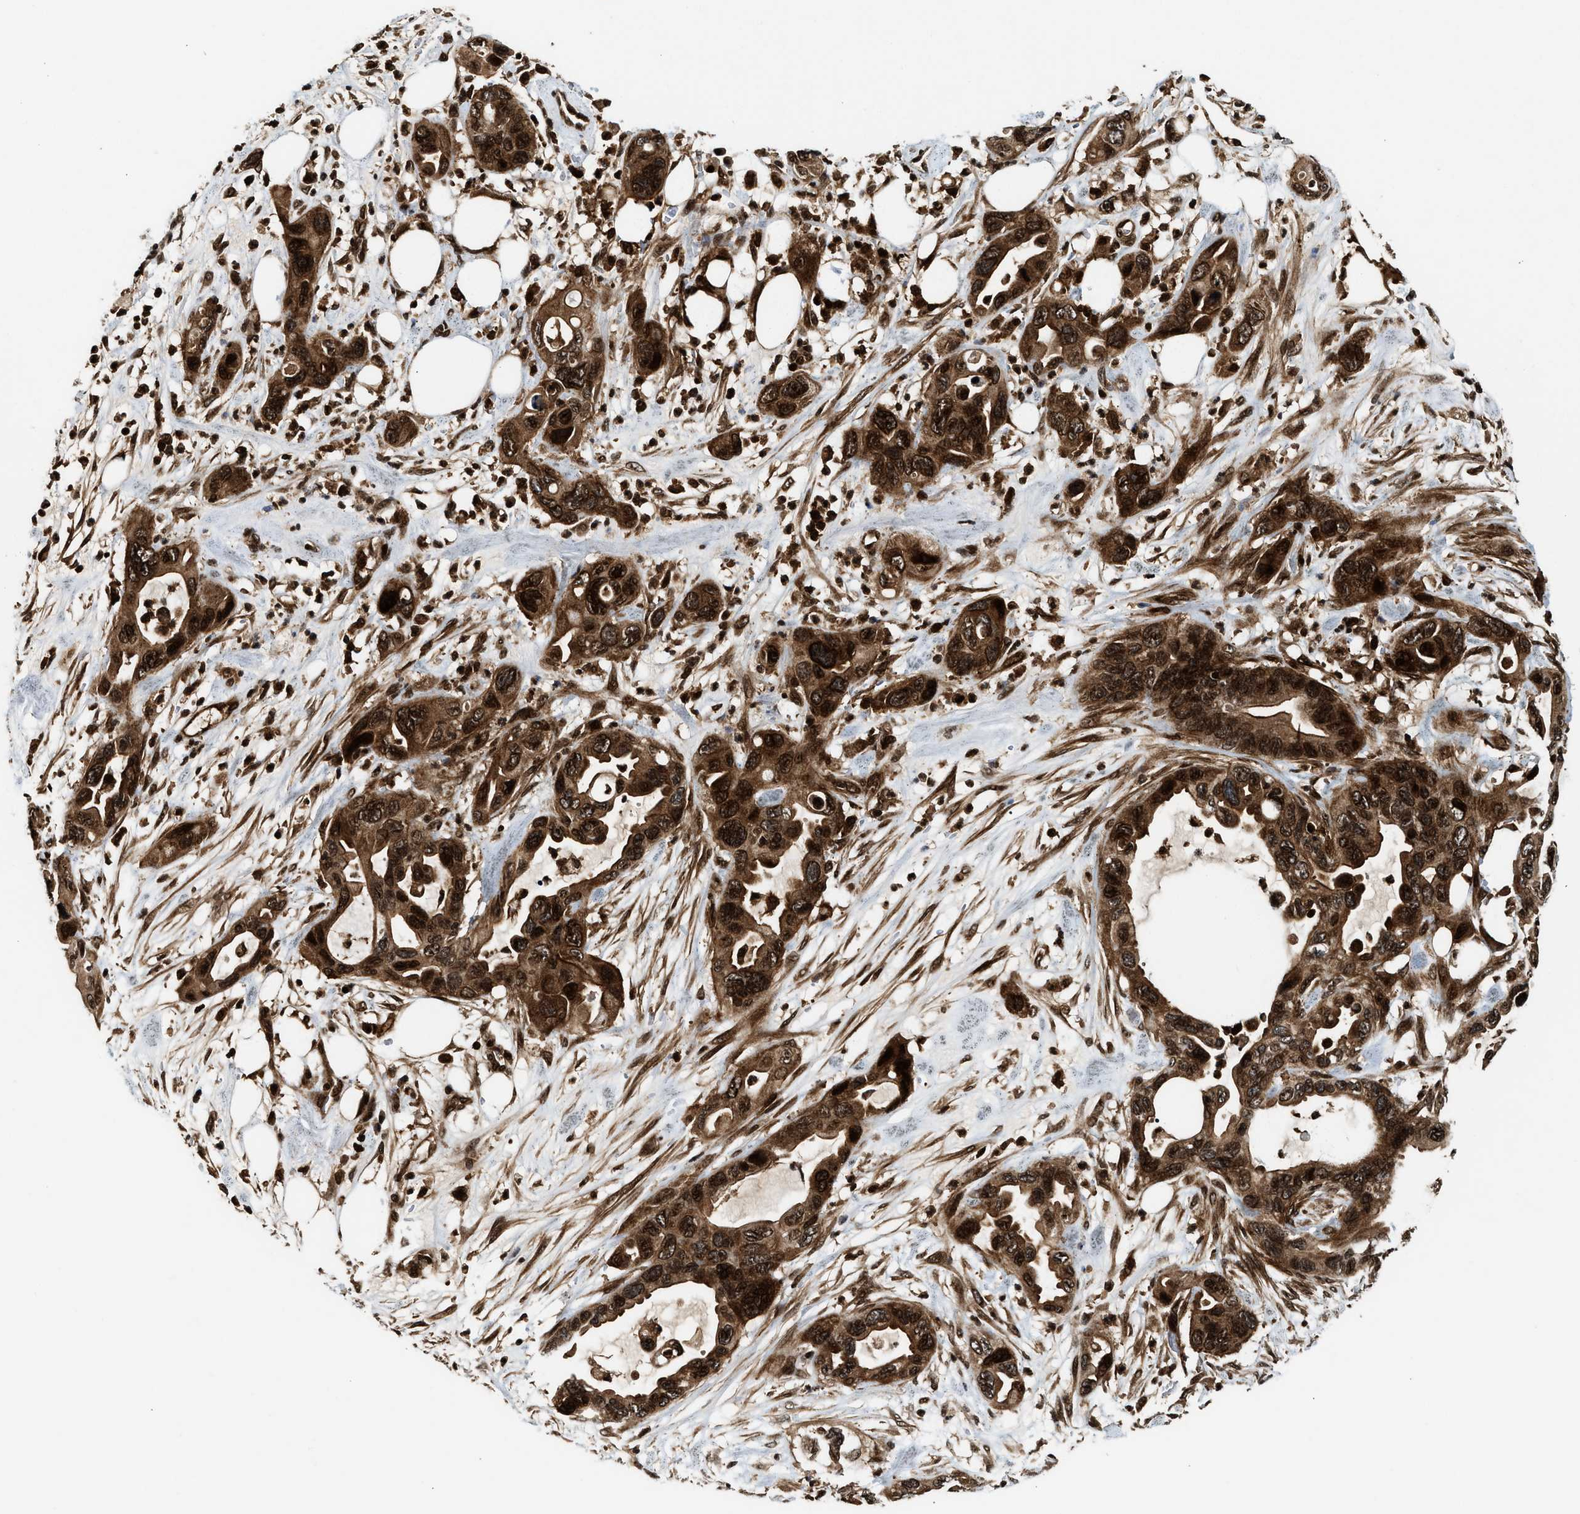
{"staining": {"intensity": "strong", "quantity": ">75%", "location": "cytoplasmic/membranous,nuclear"}, "tissue": "pancreatic cancer", "cell_type": "Tumor cells", "image_type": "cancer", "snomed": [{"axis": "morphology", "description": "Adenocarcinoma, NOS"}, {"axis": "topography", "description": "Pancreas"}], "caption": "Strong cytoplasmic/membranous and nuclear expression for a protein is appreciated in about >75% of tumor cells of adenocarcinoma (pancreatic) using IHC.", "gene": "MDM2", "patient": {"sex": "female", "age": 71}}